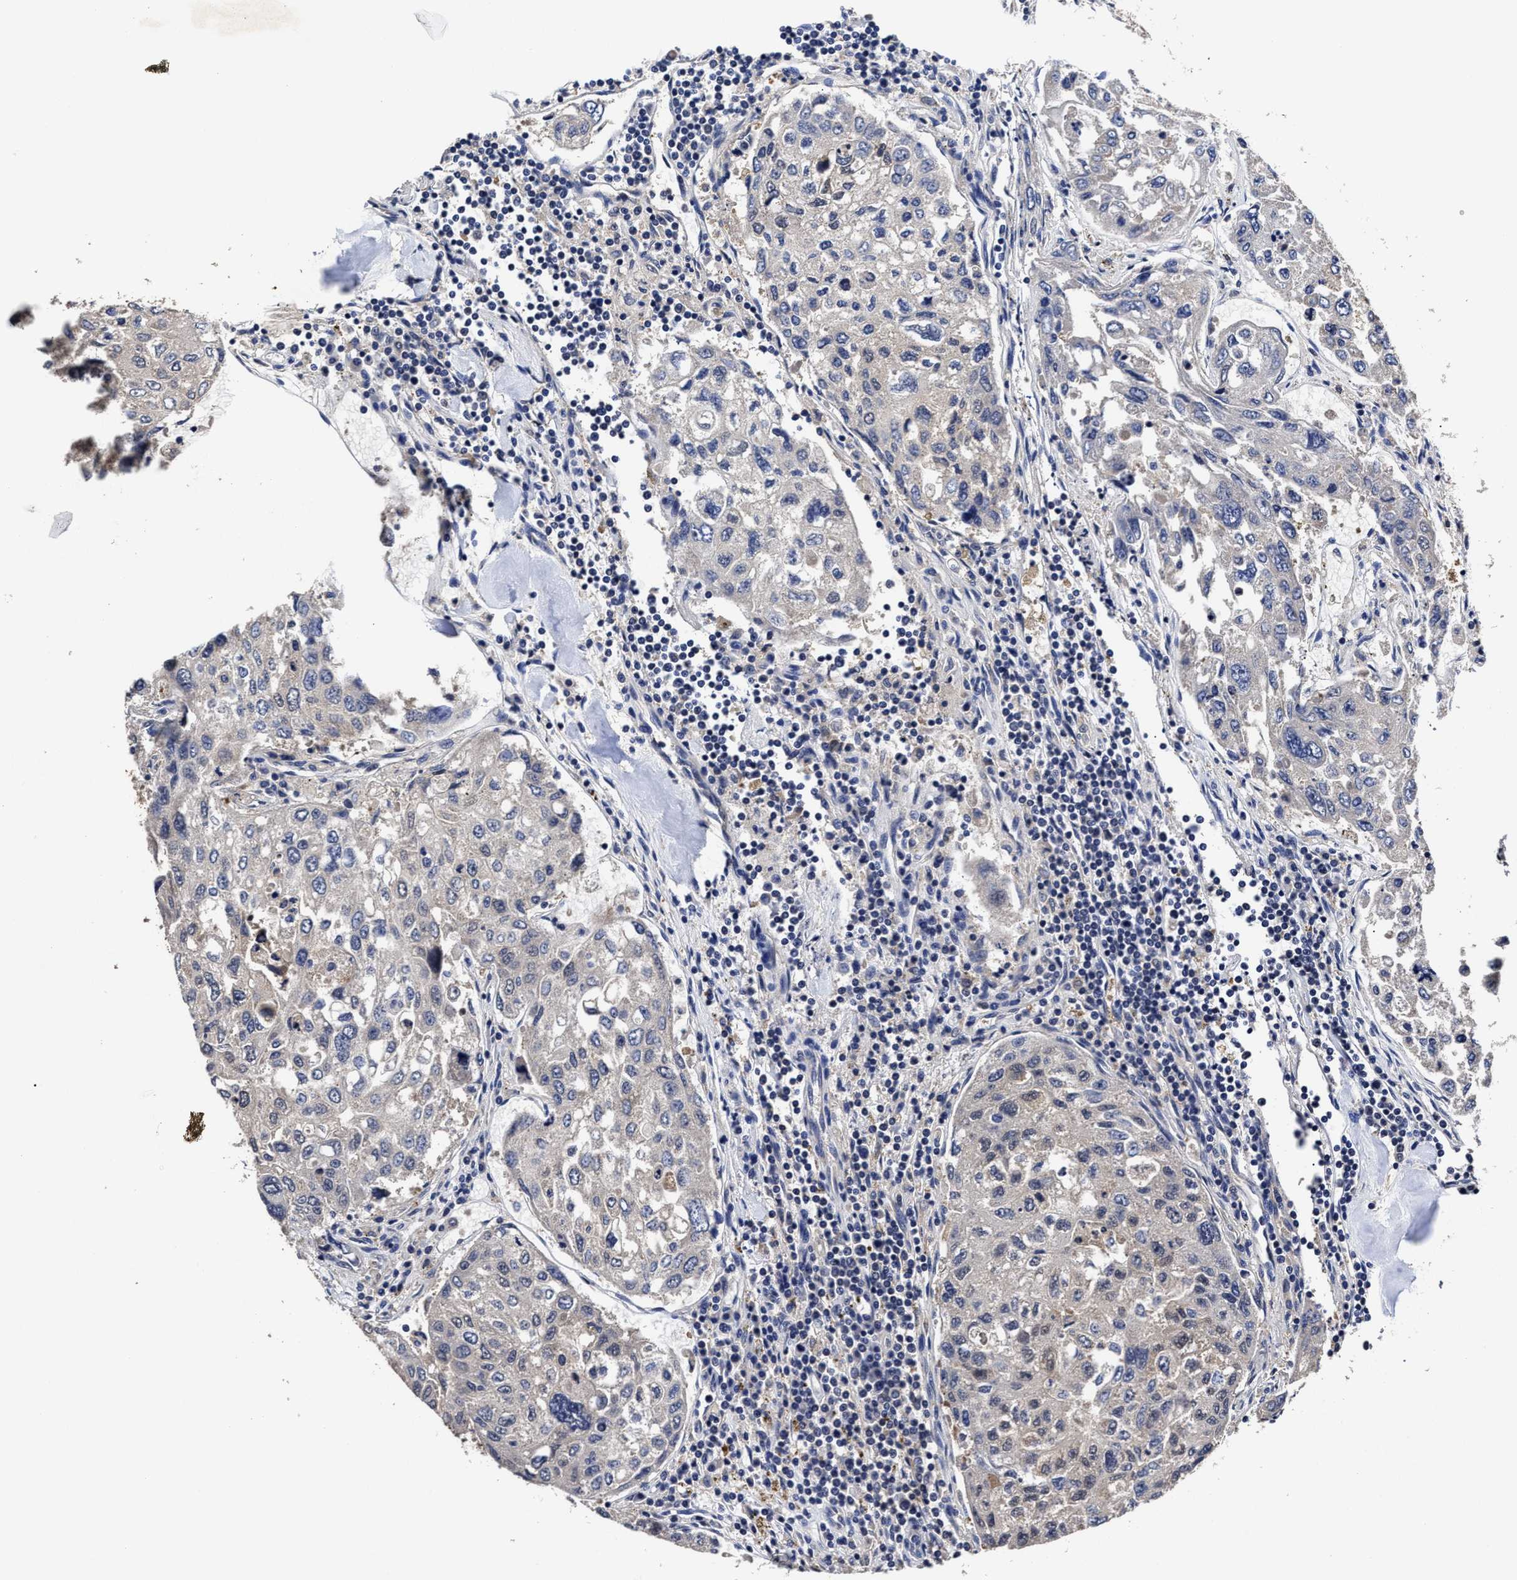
{"staining": {"intensity": "negative", "quantity": "none", "location": "none"}, "tissue": "urothelial cancer", "cell_type": "Tumor cells", "image_type": "cancer", "snomed": [{"axis": "morphology", "description": "Urothelial carcinoma, High grade"}, {"axis": "topography", "description": "Lymph node"}, {"axis": "topography", "description": "Urinary bladder"}], "caption": "Tumor cells show no significant staining in high-grade urothelial carcinoma. The staining is performed using DAB (3,3'-diaminobenzidine) brown chromogen with nuclei counter-stained in using hematoxylin.", "gene": "SOCS5", "patient": {"sex": "male", "age": 51}}